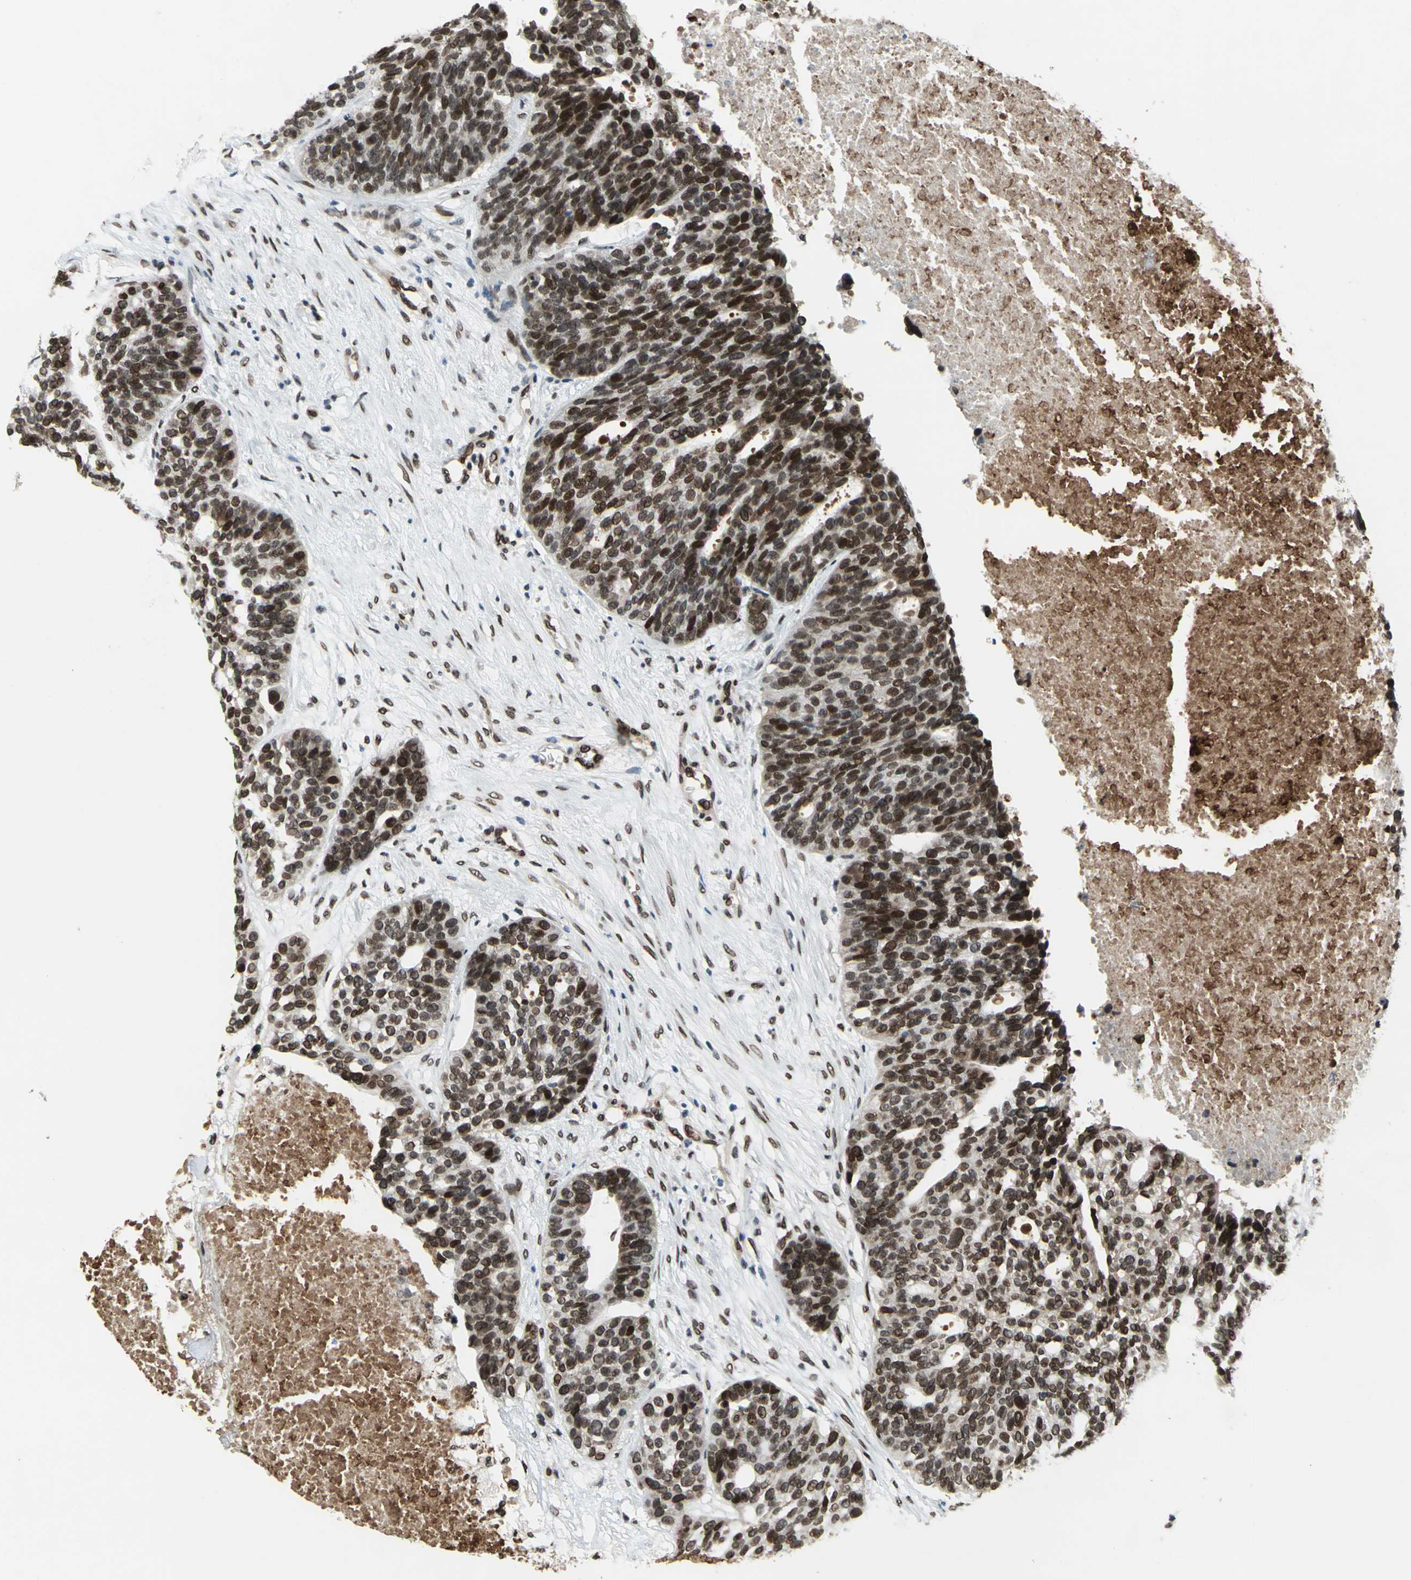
{"staining": {"intensity": "strong", "quantity": ">75%", "location": "nuclear"}, "tissue": "ovarian cancer", "cell_type": "Tumor cells", "image_type": "cancer", "snomed": [{"axis": "morphology", "description": "Cystadenocarcinoma, serous, NOS"}, {"axis": "topography", "description": "Ovary"}], "caption": "Human ovarian cancer (serous cystadenocarcinoma) stained with a brown dye exhibits strong nuclear positive positivity in approximately >75% of tumor cells.", "gene": "ISY1", "patient": {"sex": "female", "age": 59}}